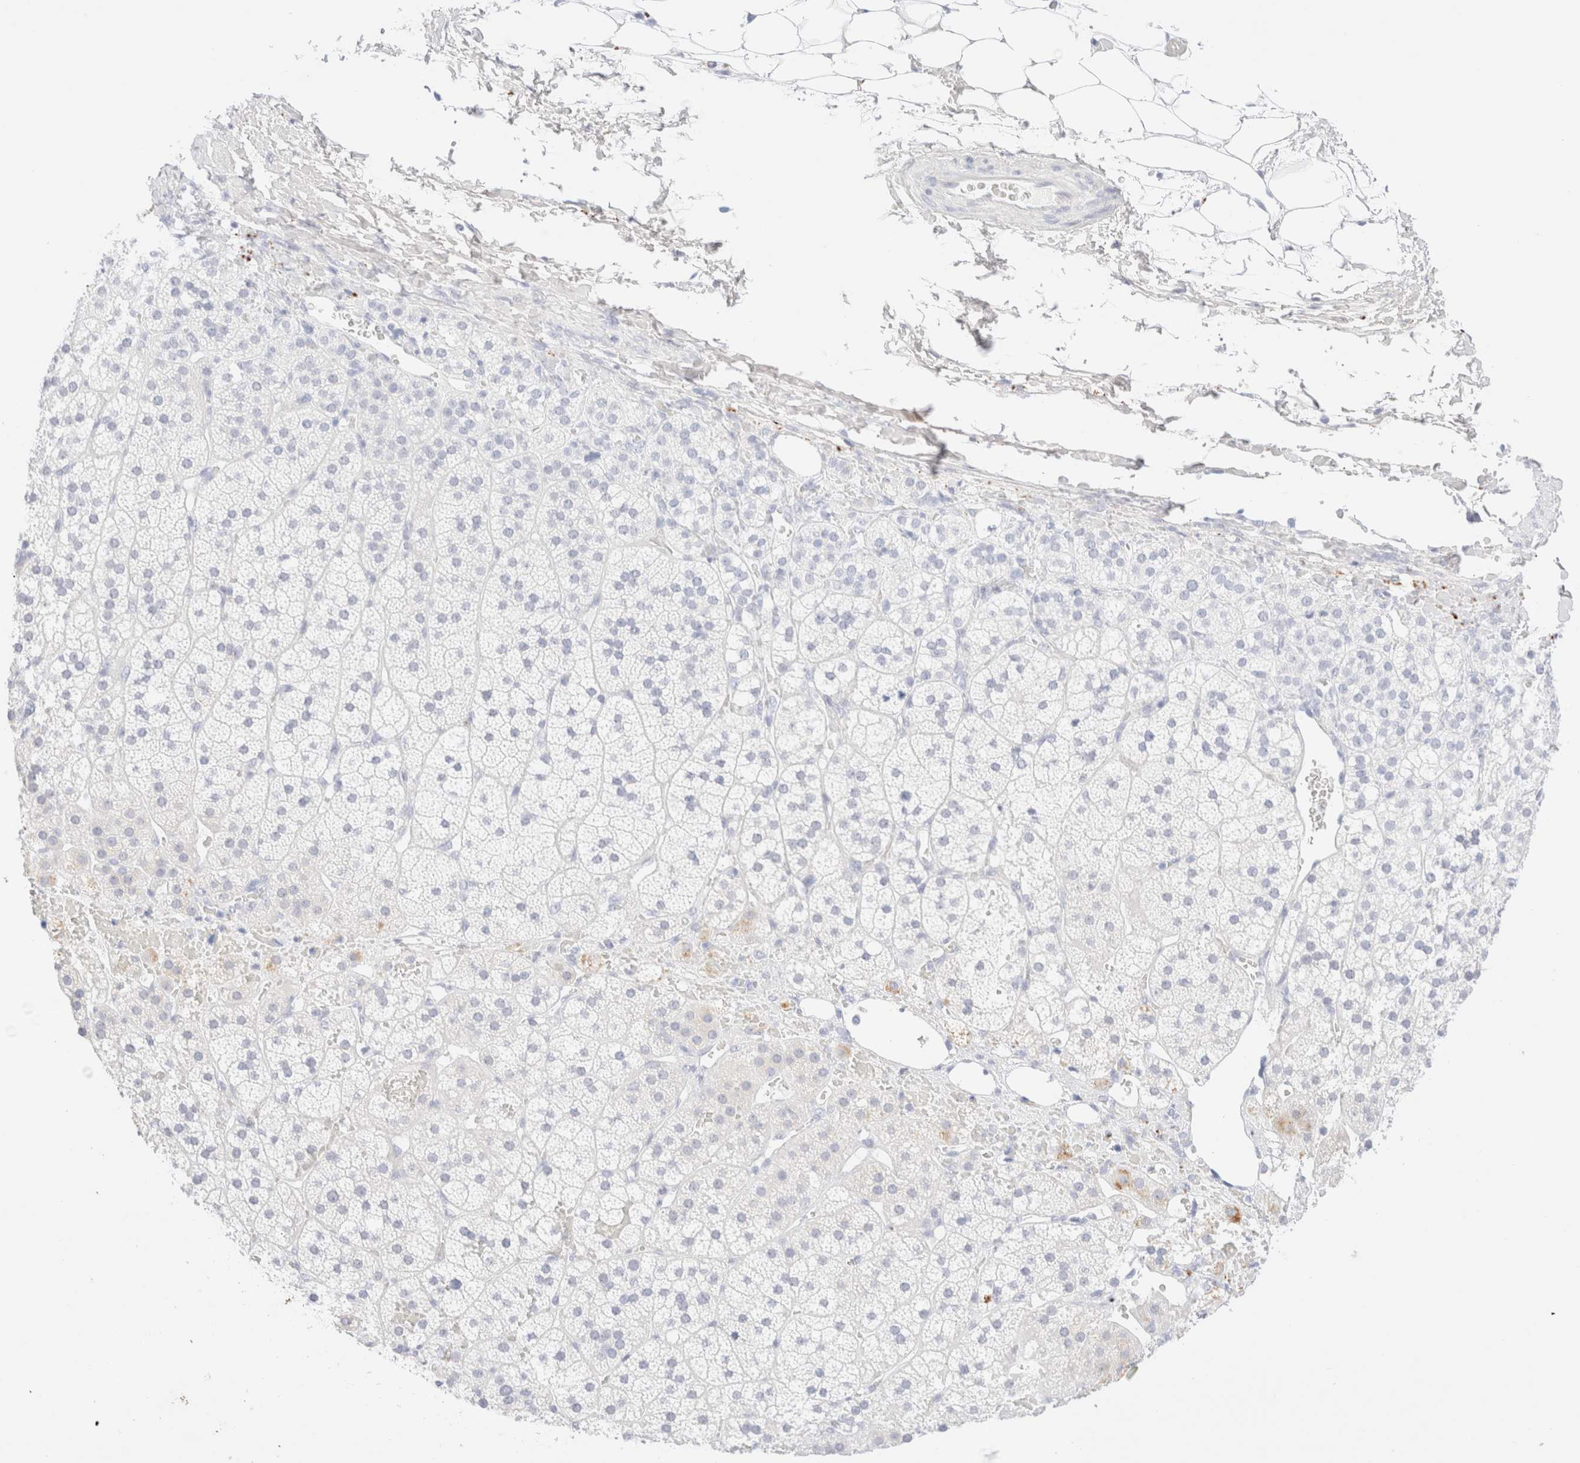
{"staining": {"intensity": "negative", "quantity": "none", "location": "none"}, "tissue": "adrenal gland", "cell_type": "Glandular cells", "image_type": "normal", "snomed": [{"axis": "morphology", "description": "Normal tissue, NOS"}, {"axis": "topography", "description": "Adrenal gland"}], "caption": "Immunohistochemistry (IHC) micrograph of normal adrenal gland: adrenal gland stained with DAB shows no significant protein expression in glandular cells. Brightfield microscopy of immunohistochemistry (IHC) stained with DAB (3,3'-diaminobenzidine) (brown) and hematoxylin (blue), captured at high magnification.", "gene": "KRT15", "patient": {"sex": "female", "age": 44}}